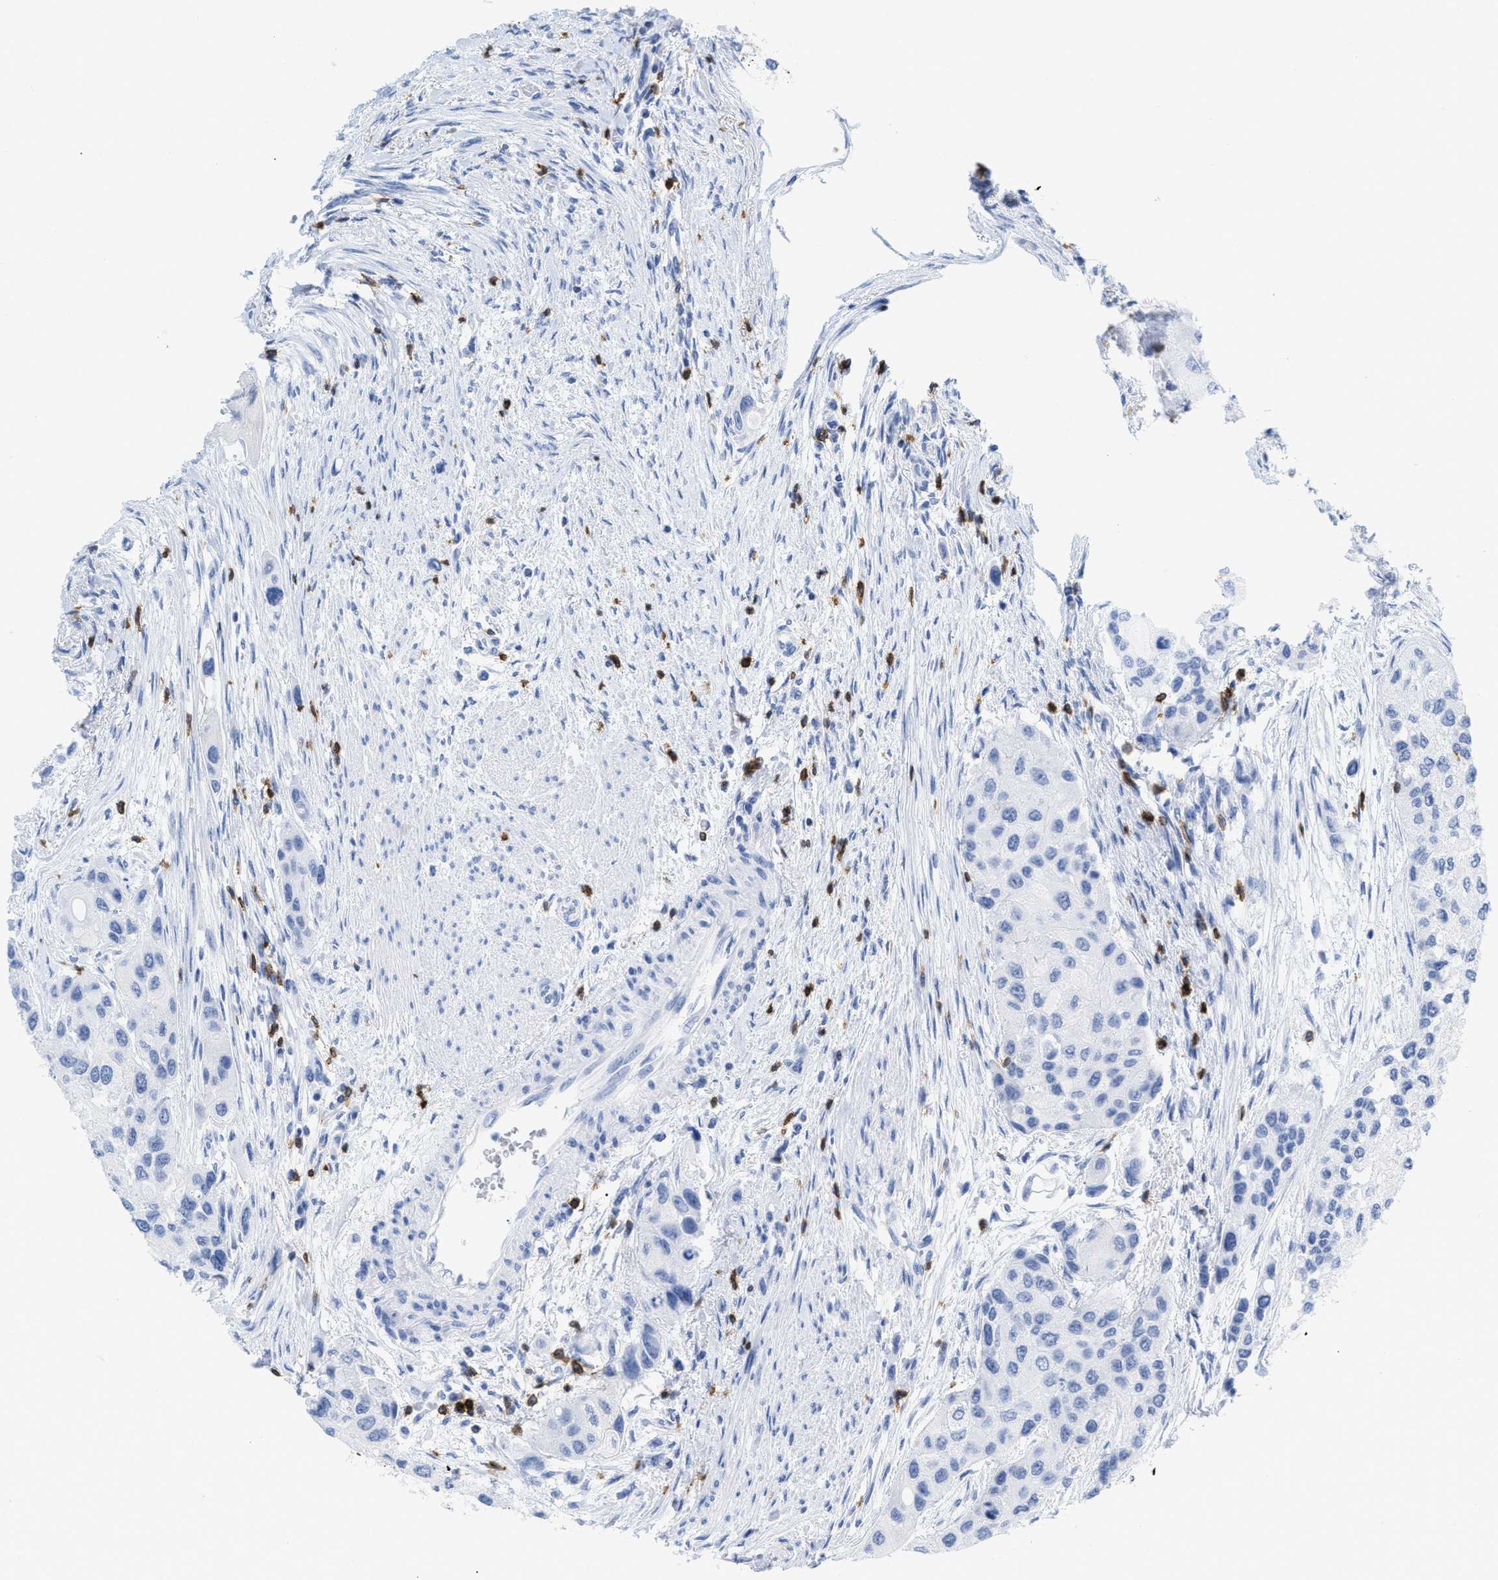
{"staining": {"intensity": "negative", "quantity": "none", "location": "none"}, "tissue": "urothelial cancer", "cell_type": "Tumor cells", "image_type": "cancer", "snomed": [{"axis": "morphology", "description": "Urothelial carcinoma, High grade"}, {"axis": "topography", "description": "Urinary bladder"}], "caption": "Immunohistochemical staining of high-grade urothelial carcinoma displays no significant positivity in tumor cells.", "gene": "CD5", "patient": {"sex": "female", "age": 56}}